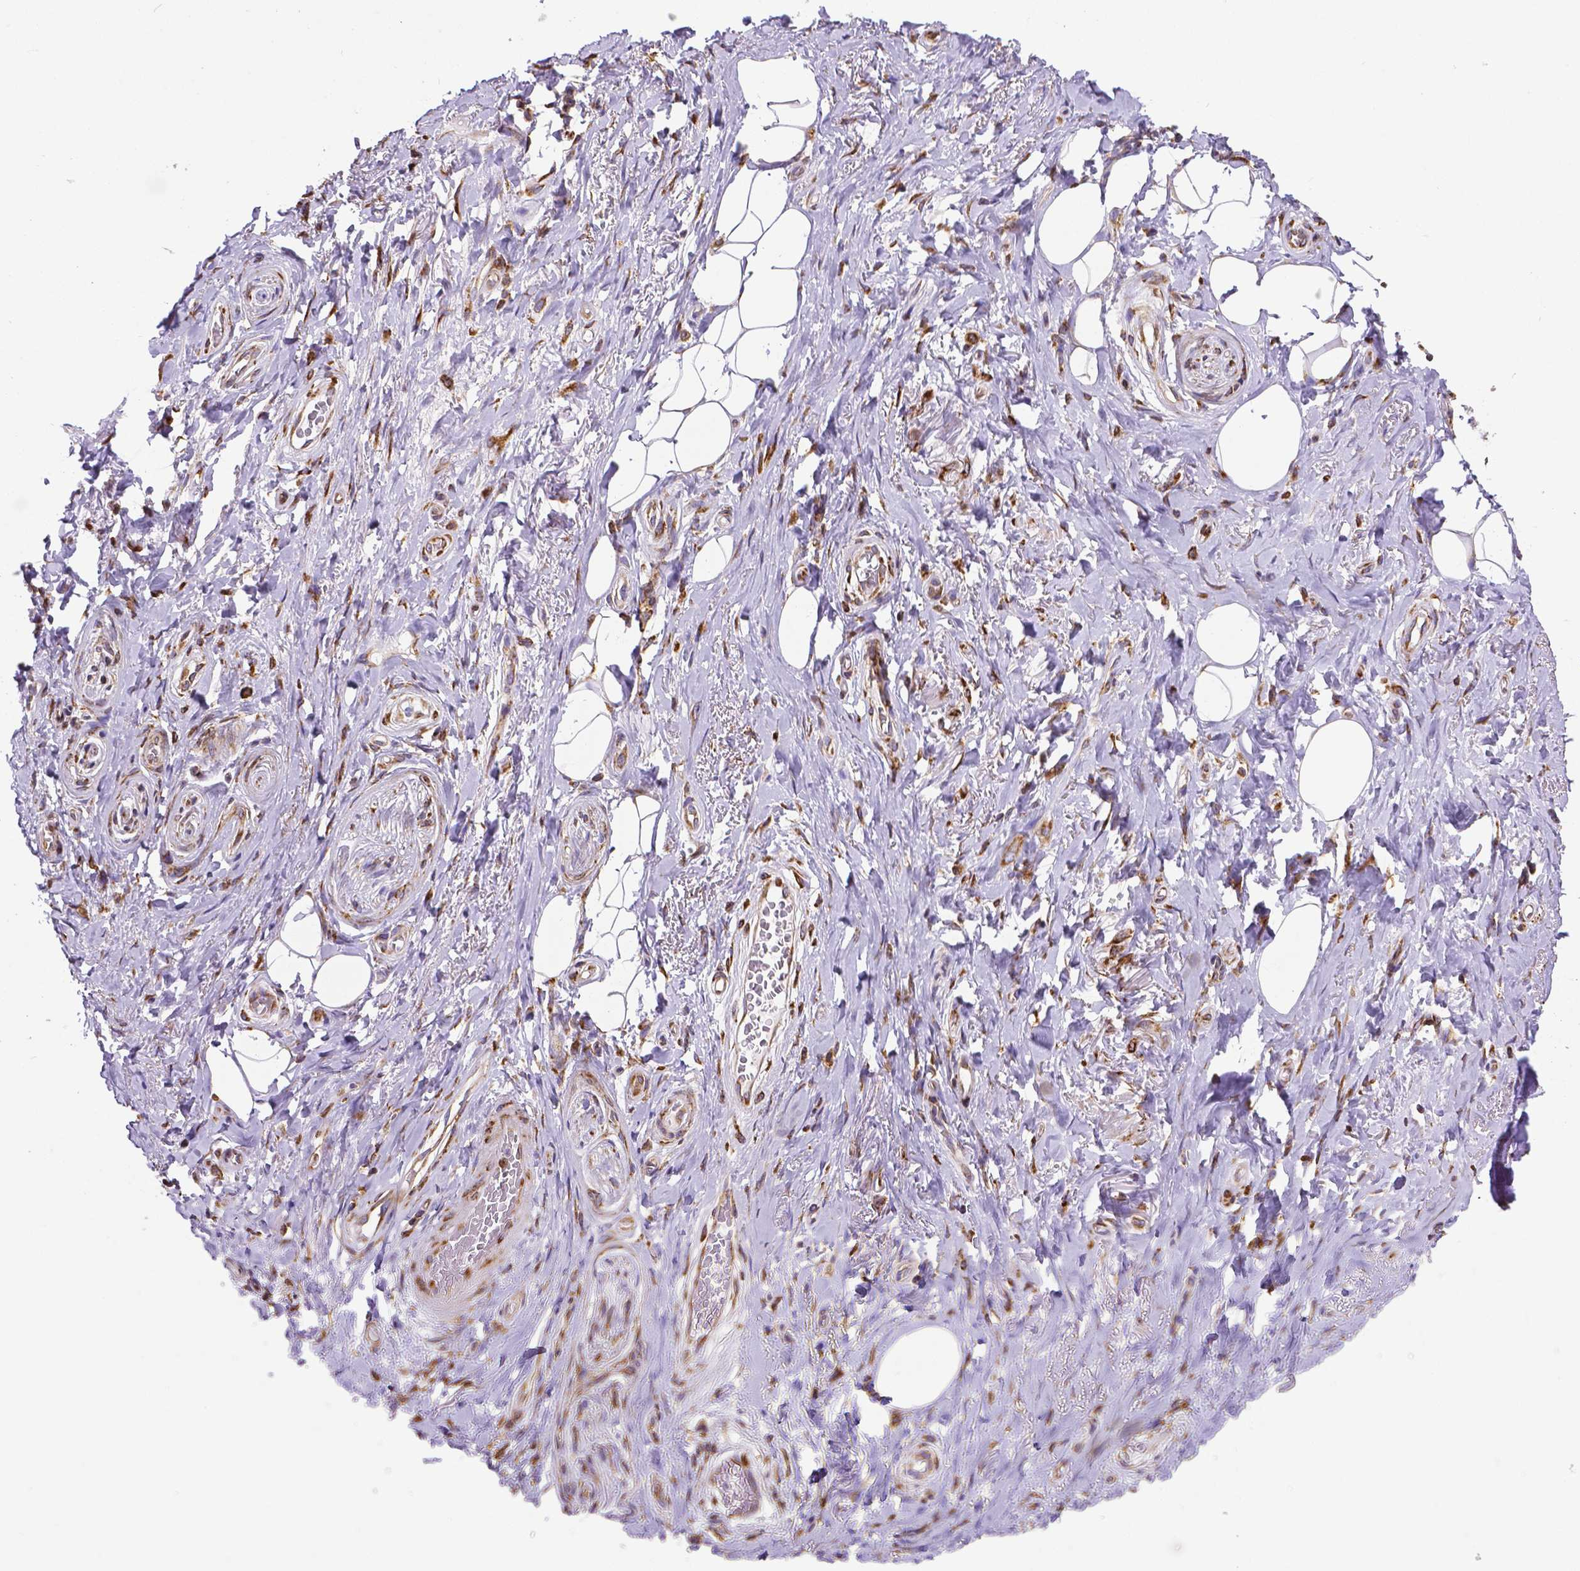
{"staining": {"intensity": "negative", "quantity": "none", "location": "none"}, "tissue": "adipose tissue", "cell_type": "Adipocytes", "image_type": "normal", "snomed": [{"axis": "morphology", "description": "Normal tissue, NOS"}, {"axis": "topography", "description": "Anal"}, {"axis": "topography", "description": "Peripheral nerve tissue"}], "caption": "Human adipose tissue stained for a protein using immunohistochemistry (IHC) demonstrates no positivity in adipocytes.", "gene": "MTDH", "patient": {"sex": "male", "age": 53}}